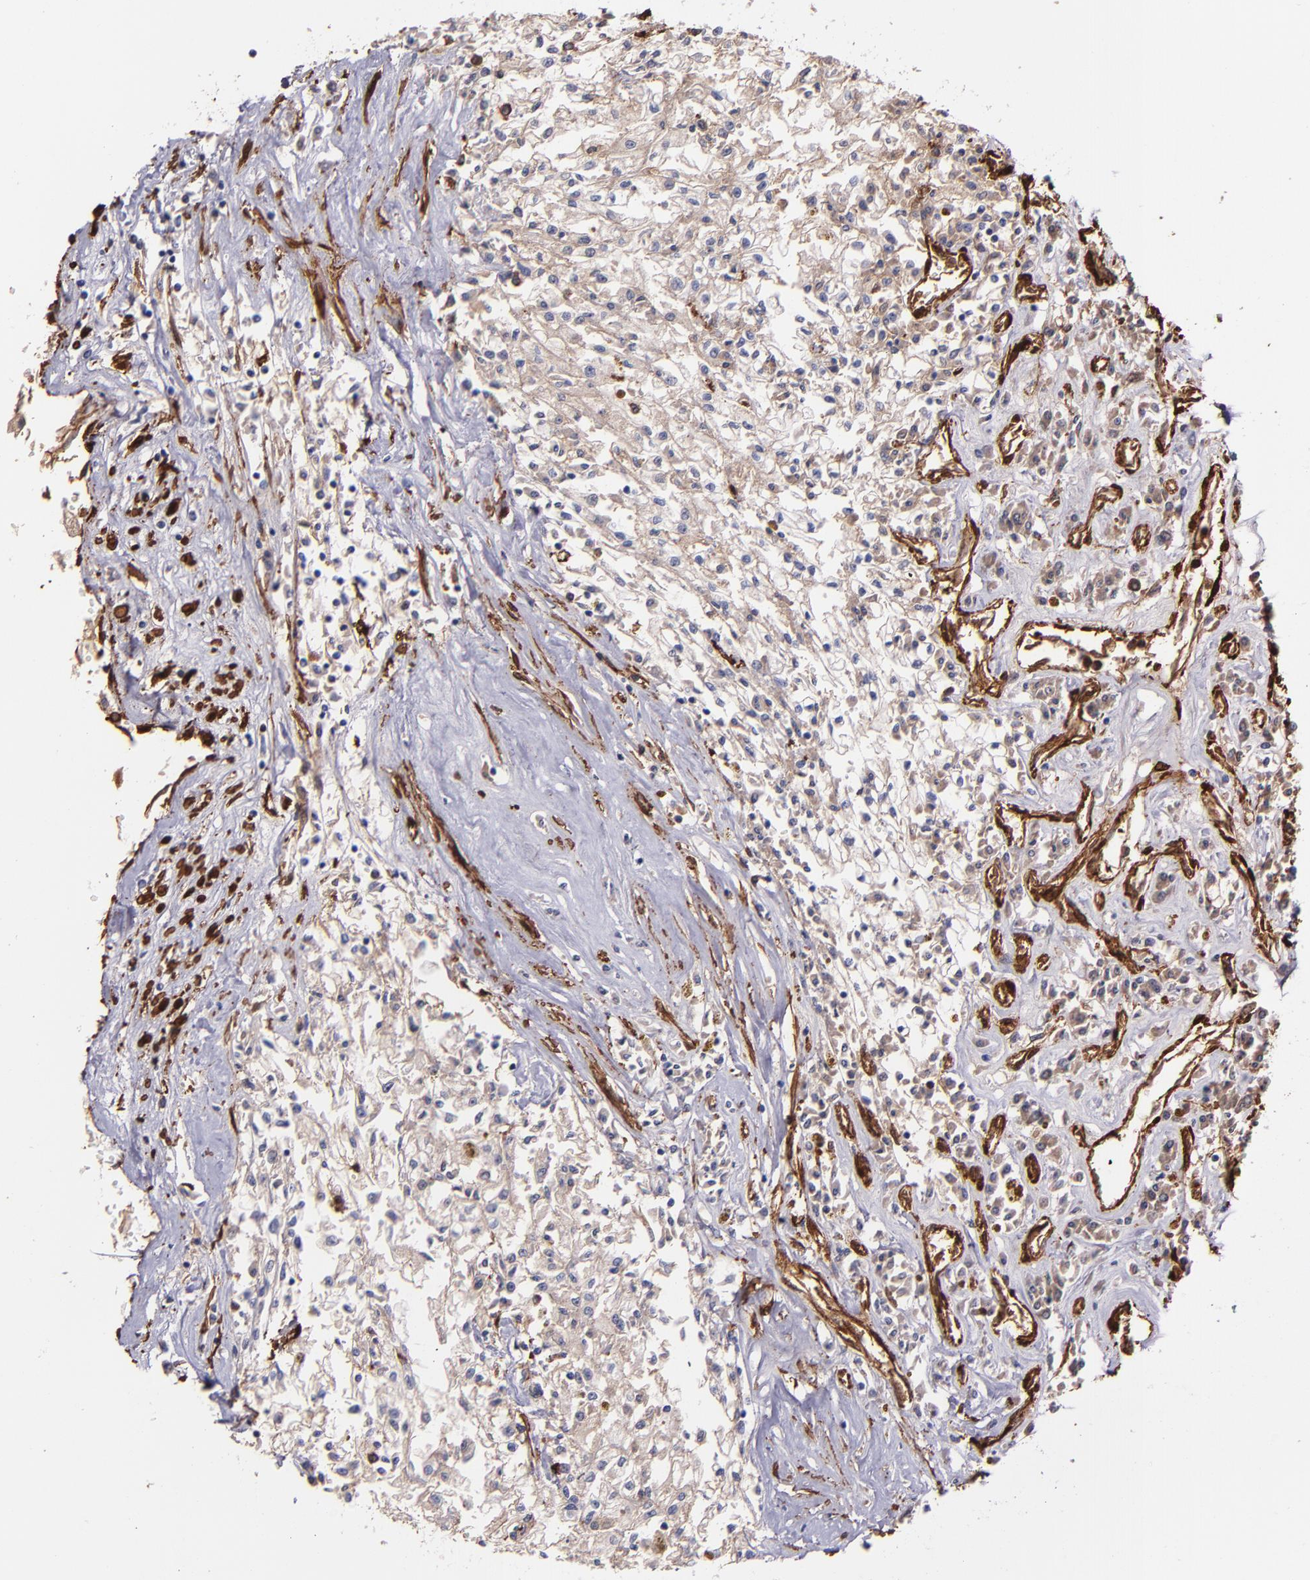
{"staining": {"intensity": "weak", "quantity": "25%-75%", "location": "cytoplasmic/membranous"}, "tissue": "renal cancer", "cell_type": "Tumor cells", "image_type": "cancer", "snomed": [{"axis": "morphology", "description": "Adenocarcinoma, NOS"}, {"axis": "topography", "description": "Kidney"}], "caption": "Renal cancer (adenocarcinoma) was stained to show a protein in brown. There is low levels of weak cytoplasmic/membranous expression in about 25%-75% of tumor cells. (brown staining indicates protein expression, while blue staining denotes nuclei).", "gene": "VCL", "patient": {"sex": "male", "age": 78}}